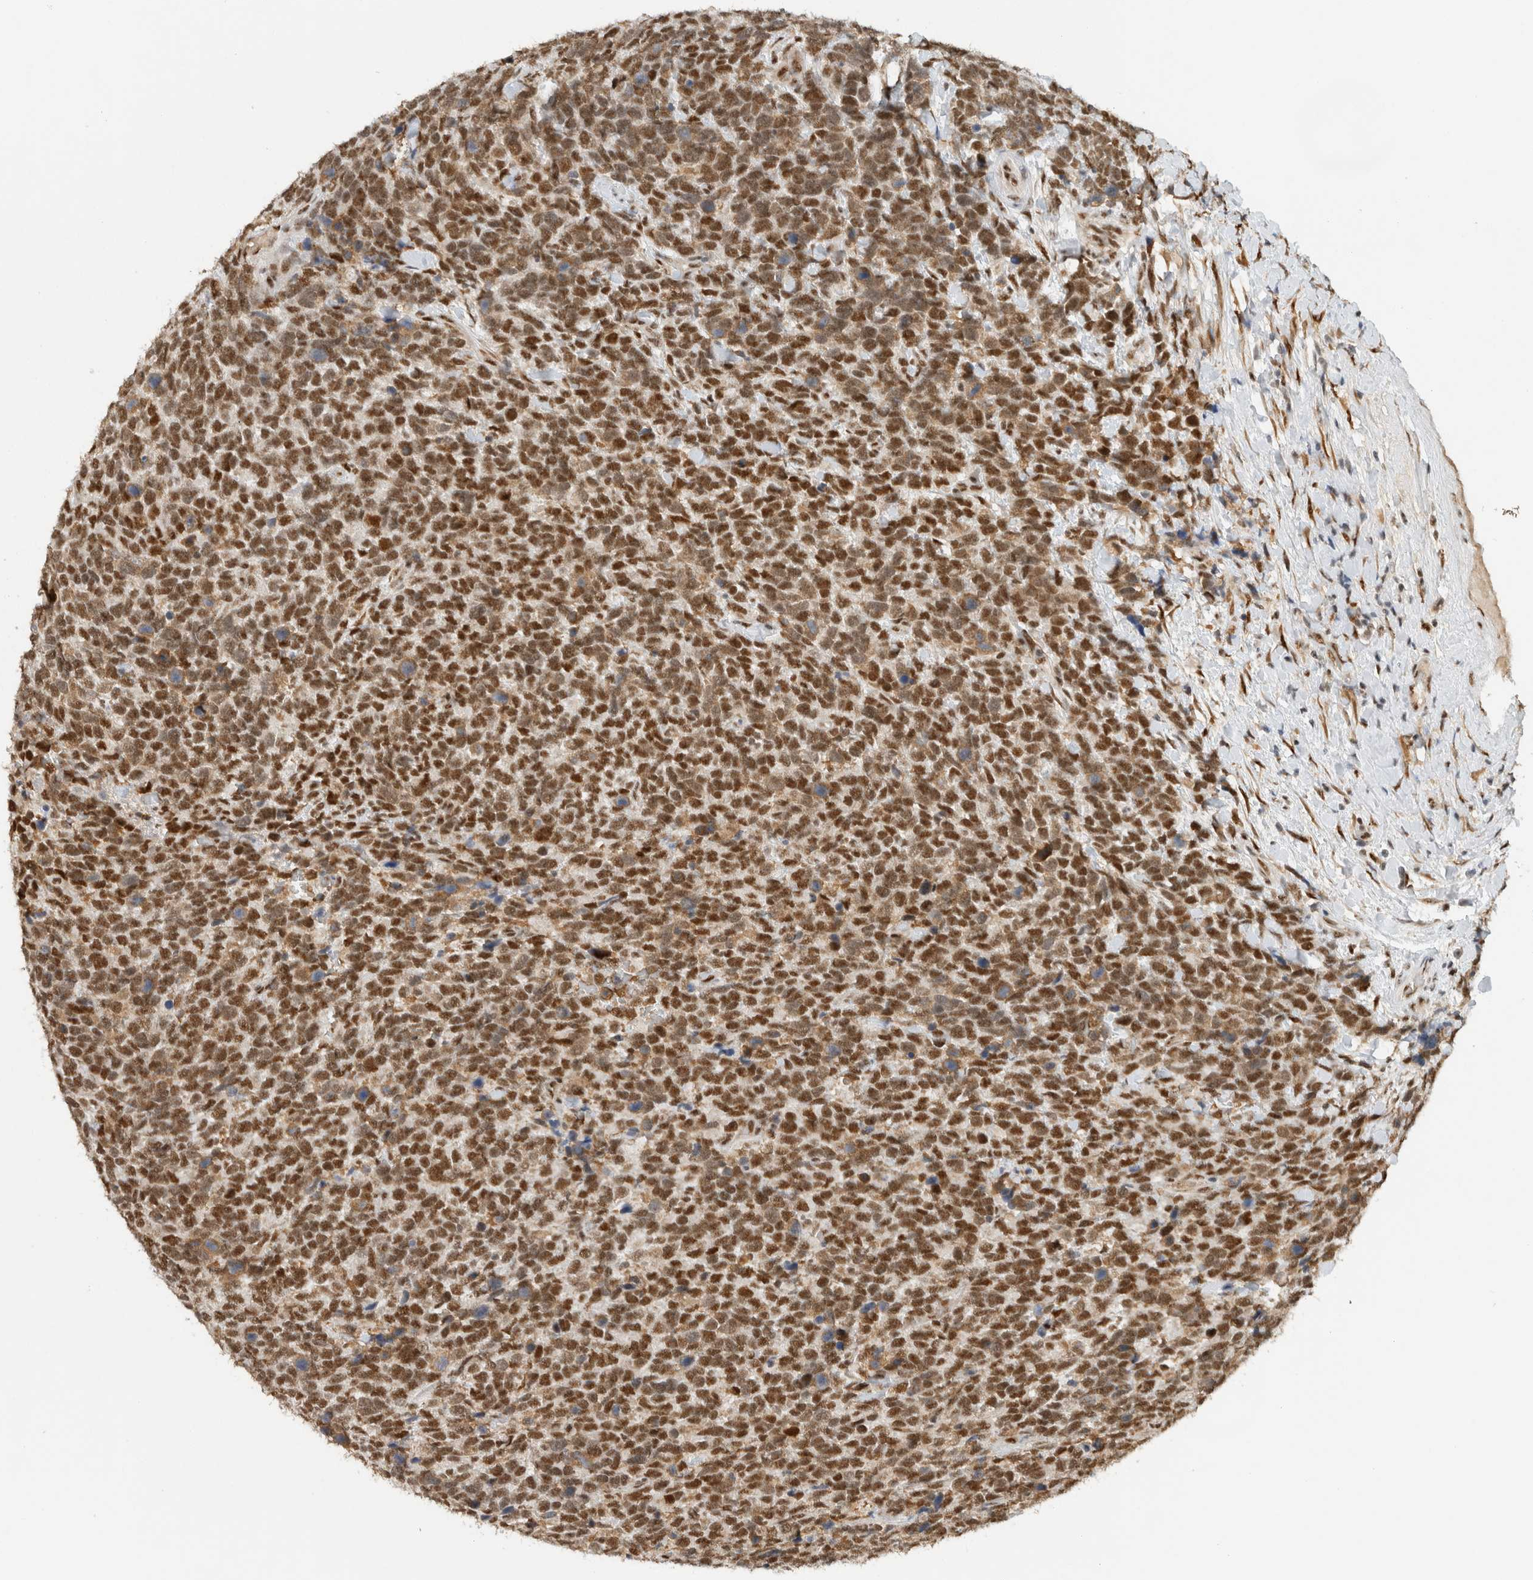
{"staining": {"intensity": "strong", "quantity": ">75%", "location": "nuclear"}, "tissue": "urothelial cancer", "cell_type": "Tumor cells", "image_type": "cancer", "snomed": [{"axis": "morphology", "description": "Urothelial carcinoma, High grade"}, {"axis": "topography", "description": "Urinary bladder"}], "caption": "Strong nuclear expression is seen in about >75% of tumor cells in urothelial cancer.", "gene": "DDX42", "patient": {"sex": "female", "age": 82}}